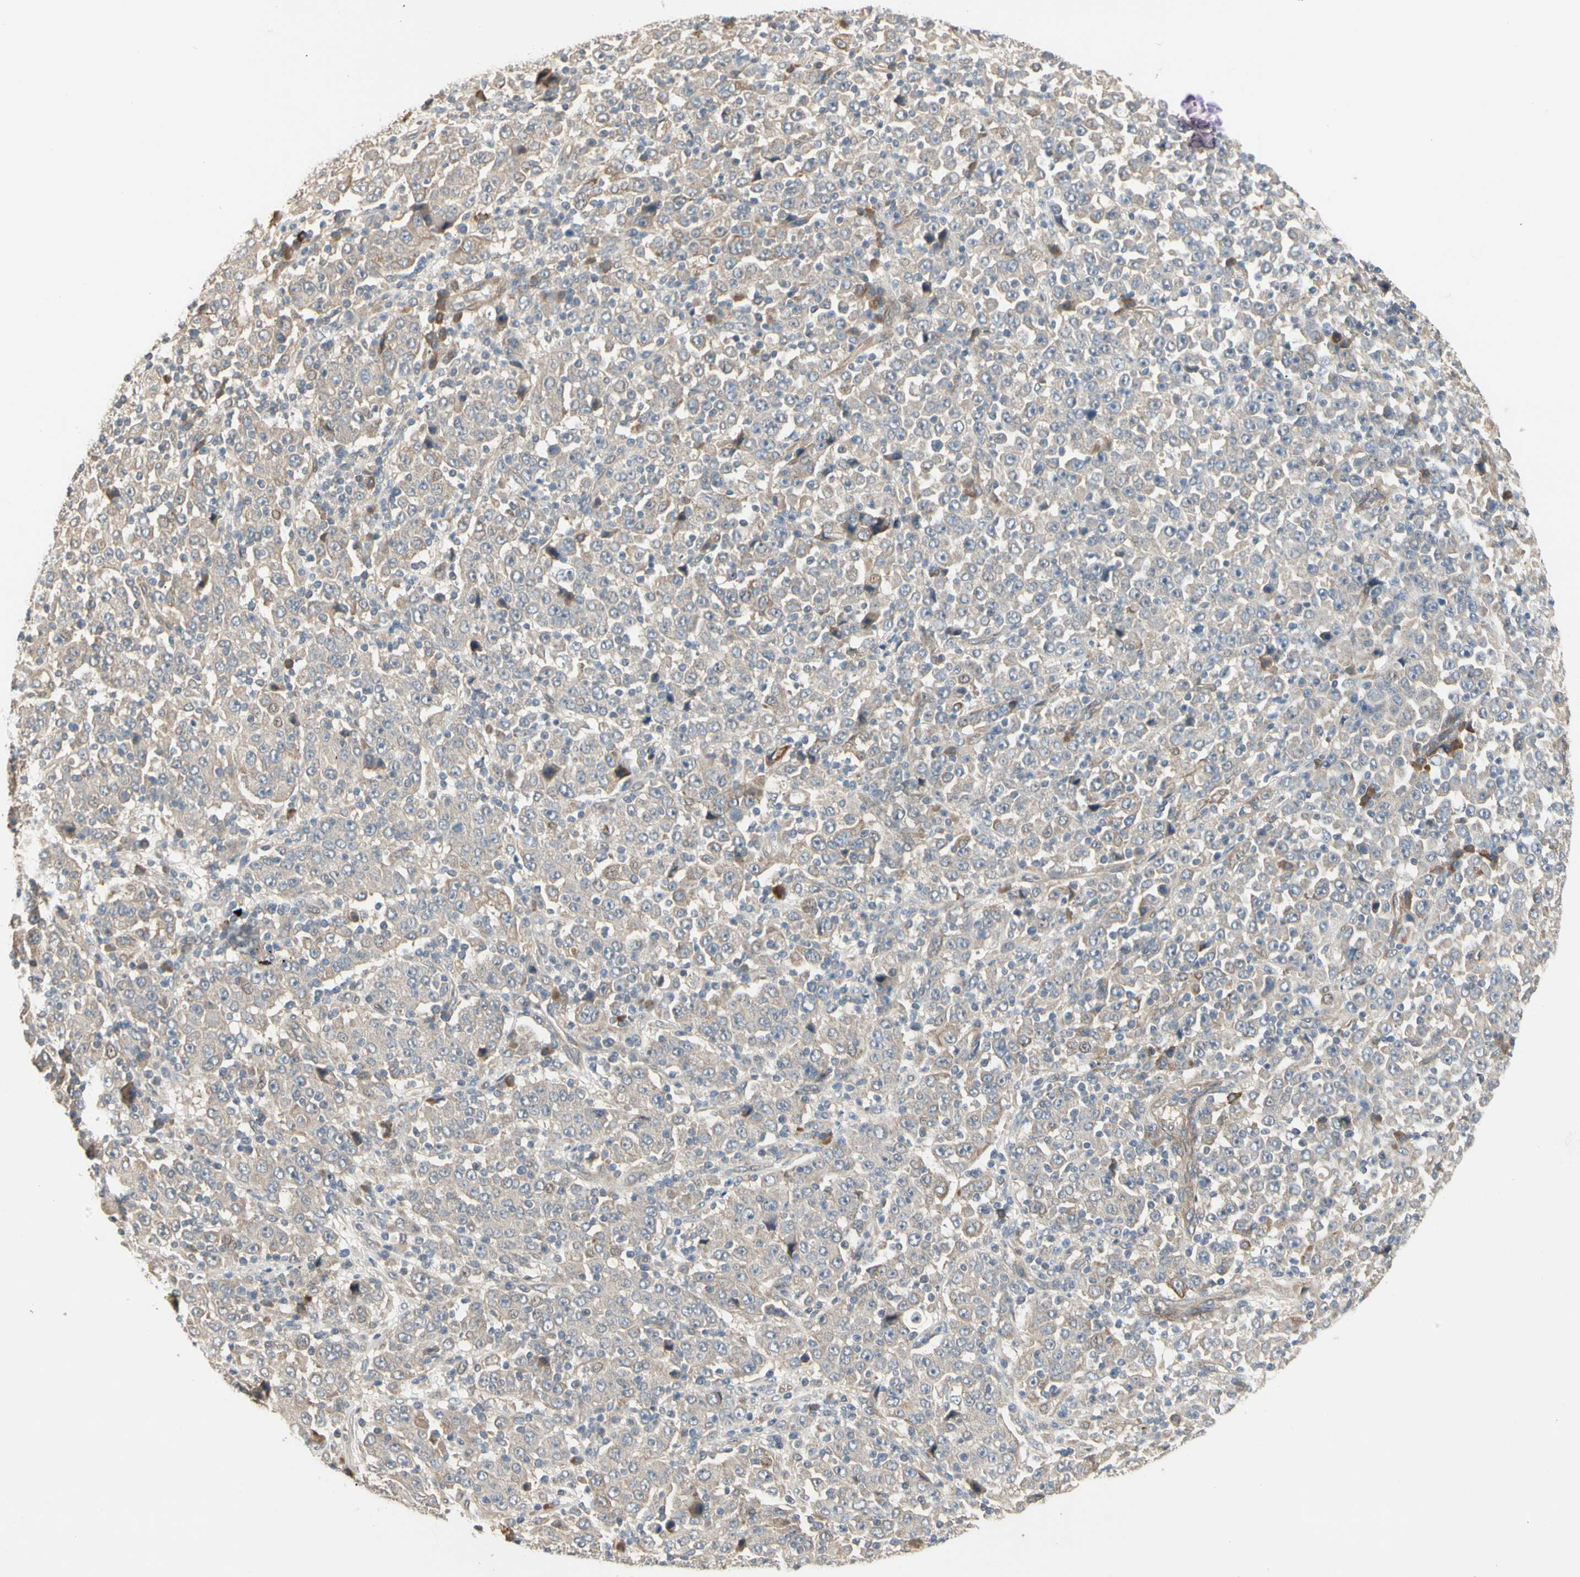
{"staining": {"intensity": "weak", "quantity": ">75%", "location": "cytoplasmic/membranous"}, "tissue": "stomach cancer", "cell_type": "Tumor cells", "image_type": "cancer", "snomed": [{"axis": "morphology", "description": "Normal tissue, NOS"}, {"axis": "morphology", "description": "Adenocarcinoma, NOS"}, {"axis": "topography", "description": "Stomach, upper"}, {"axis": "topography", "description": "Stomach"}], "caption": "Protein staining of stomach cancer (adenocarcinoma) tissue reveals weak cytoplasmic/membranous positivity in about >75% of tumor cells. (Stains: DAB (3,3'-diaminobenzidine) in brown, nuclei in blue, Microscopy: brightfield microscopy at high magnification).", "gene": "ATG4C", "patient": {"sex": "male", "age": 59}}